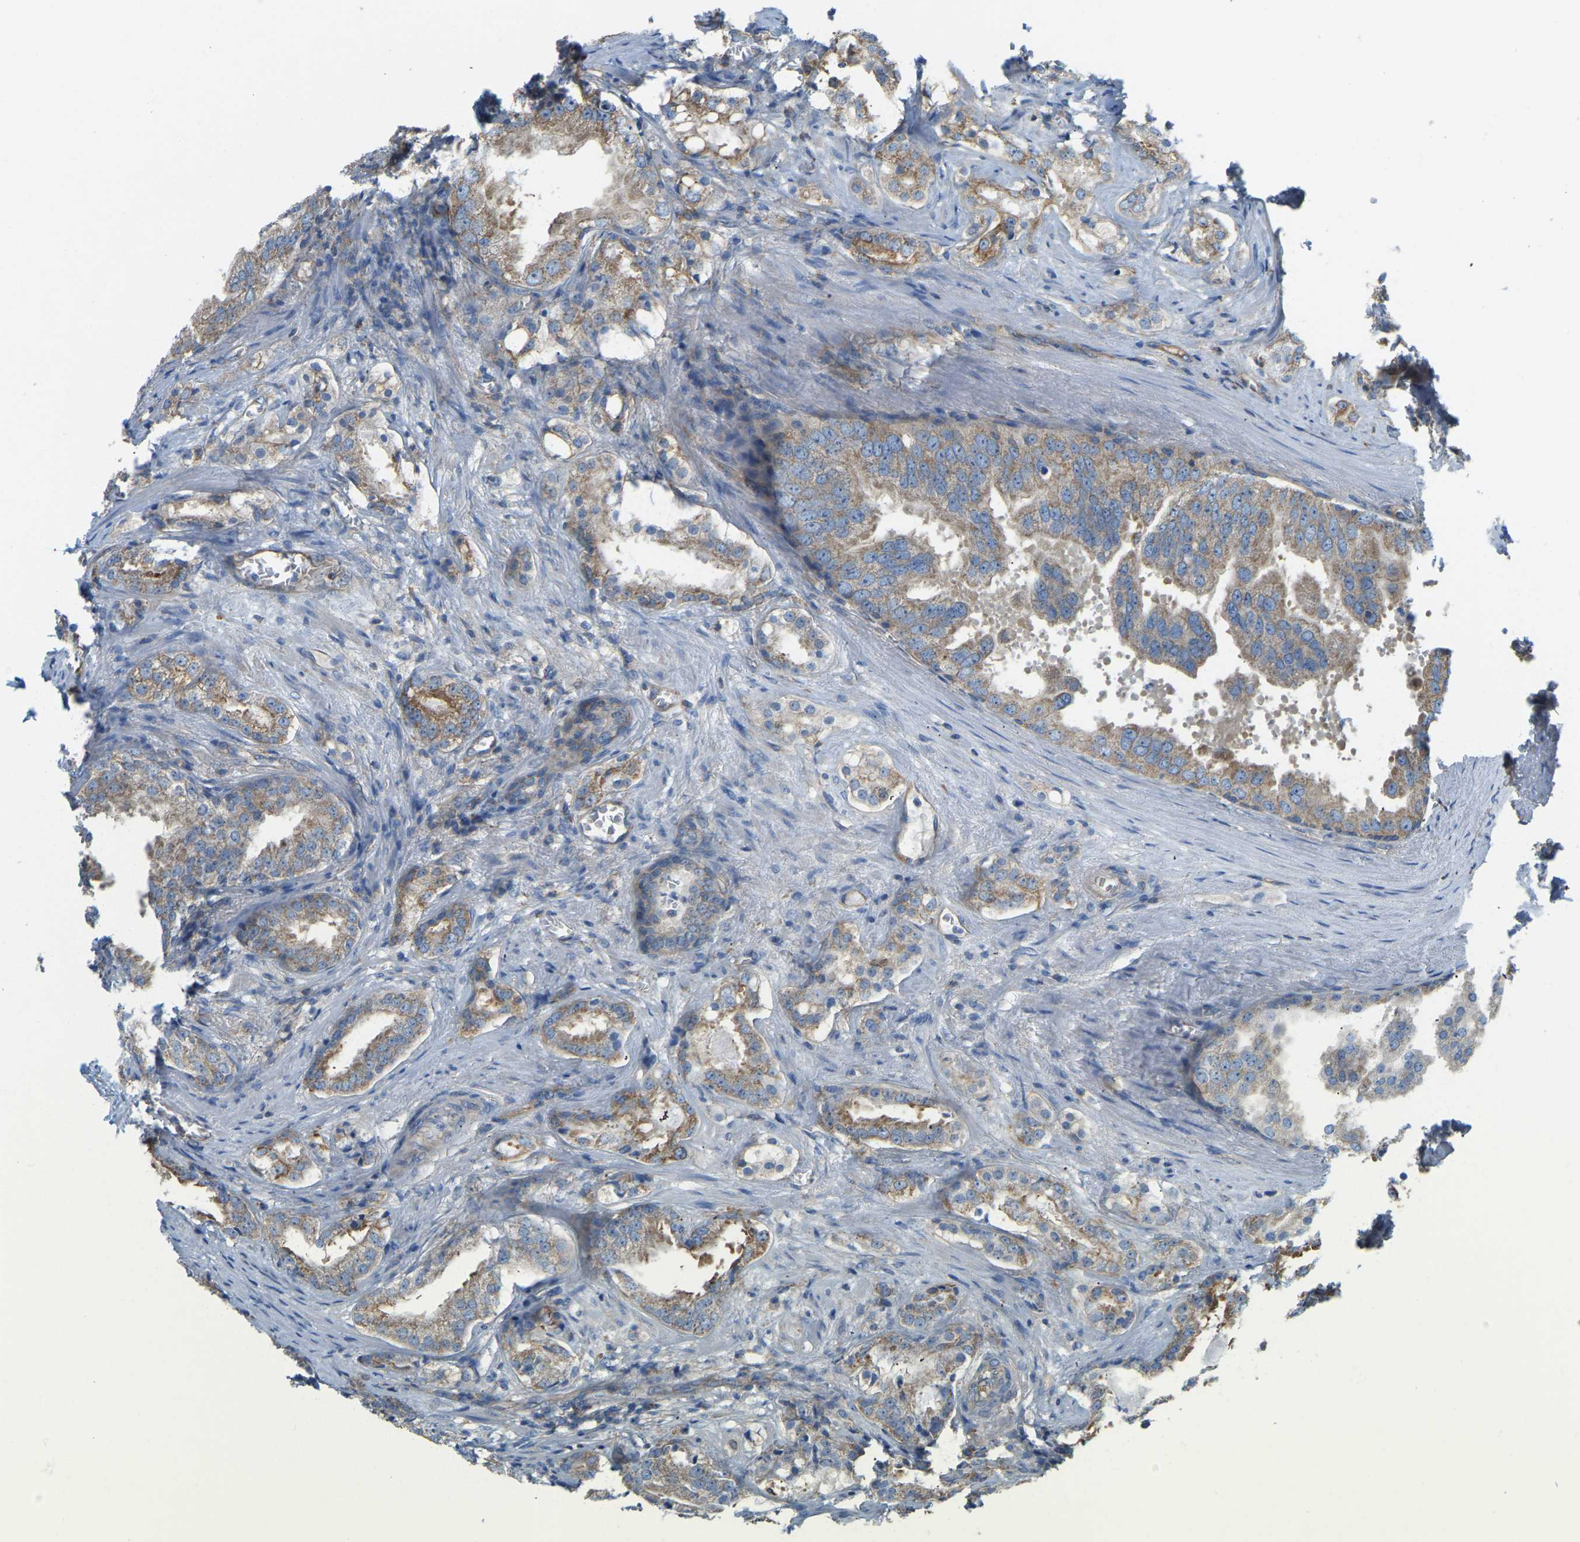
{"staining": {"intensity": "moderate", "quantity": ">75%", "location": "cytoplasmic/membranous"}, "tissue": "prostate cancer", "cell_type": "Tumor cells", "image_type": "cancer", "snomed": [{"axis": "morphology", "description": "Adenocarcinoma, High grade"}, {"axis": "topography", "description": "Prostate"}], "caption": "A micrograph of human prostate cancer (adenocarcinoma (high-grade)) stained for a protein reveals moderate cytoplasmic/membranous brown staining in tumor cells.", "gene": "AHNAK", "patient": {"sex": "male", "age": 64}}